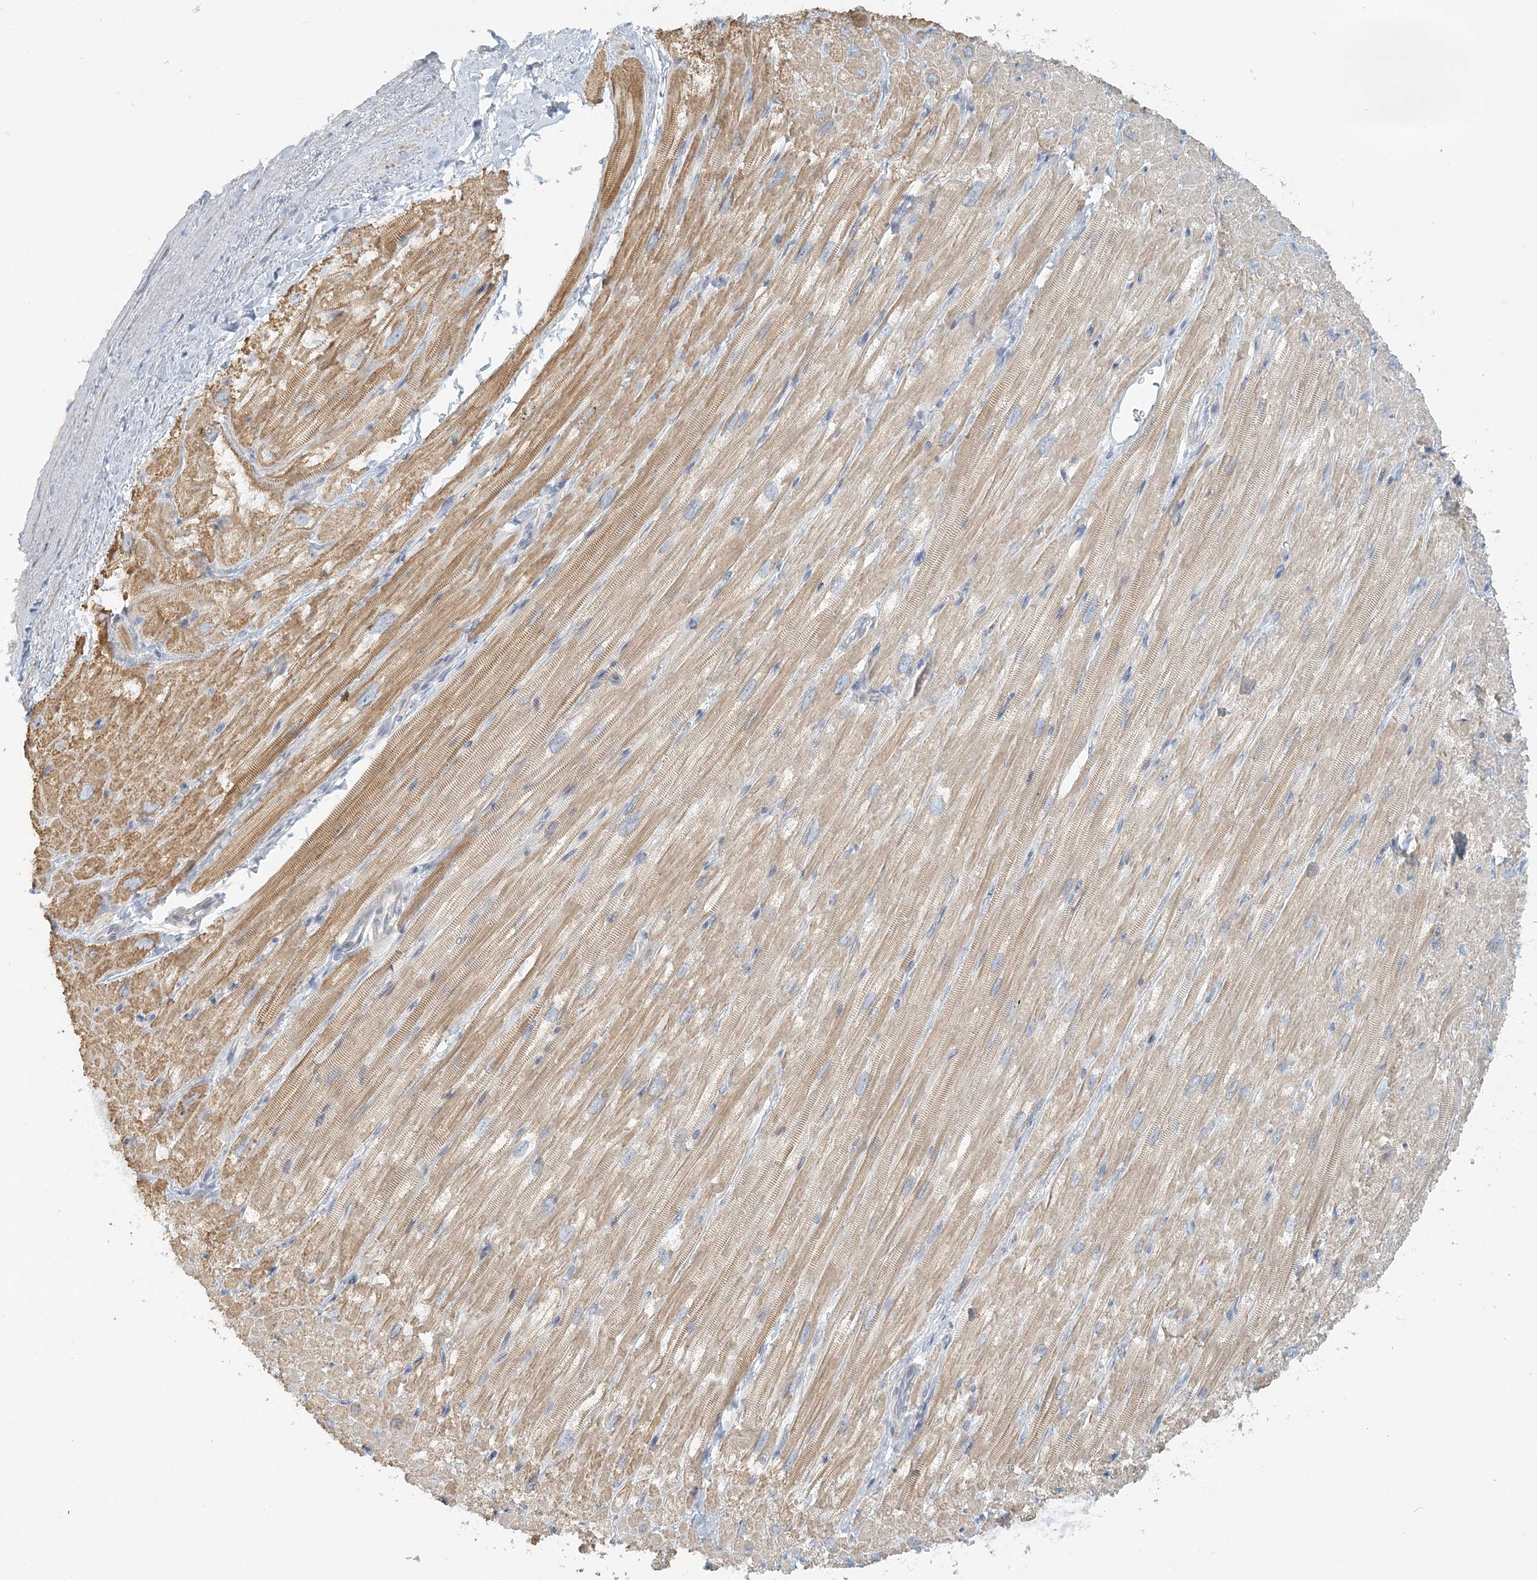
{"staining": {"intensity": "moderate", "quantity": "25%-75%", "location": "cytoplasmic/membranous"}, "tissue": "heart muscle", "cell_type": "Cardiomyocytes", "image_type": "normal", "snomed": [{"axis": "morphology", "description": "Normal tissue, NOS"}, {"axis": "topography", "description": "Heart"}], "caption": "This image displays benign heart muscle stained with immunohistochemistry to label a protein in brown. The cytoplasmic/membranous of cardiomyocytes show moderate positivity for the protein. Nuclei are counter-stained blue.", "gene": "NAA11", "patient": {"sex": "male", "age": 50}}